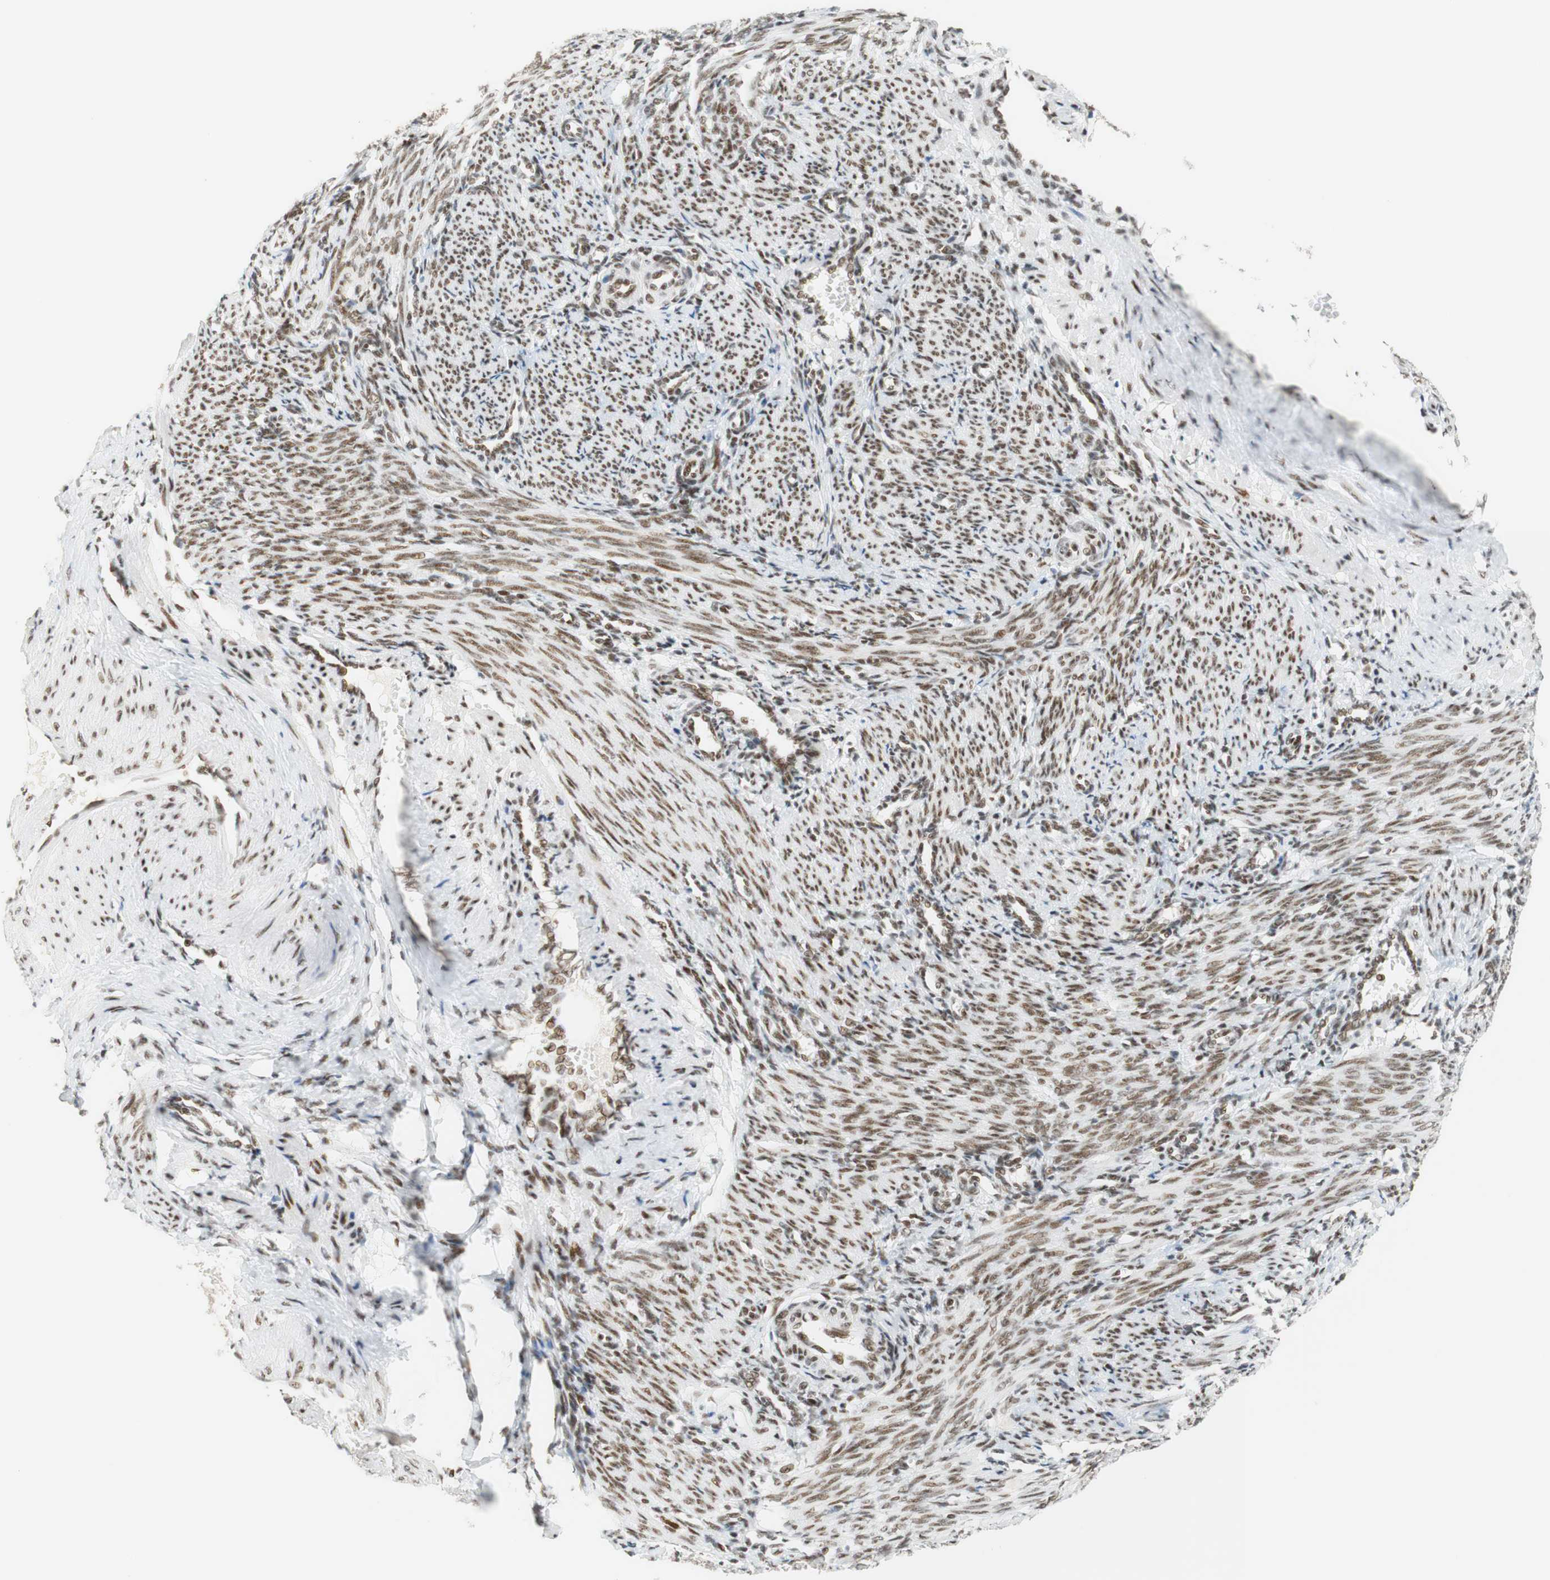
{"staining": {"intensity": "moderate", "quantity": ">75%", "location": "nuclear"}, "tissue": "smooth muscle", "cell_type": "Smooth muscle cells", "image_type": "normal", "snomed": [{"axis": "morphology", "description": "Normal tissue, NOS"}, {"axis": "topography", "description": "Endometrium"}], "caption": "Smooth muscle cells reveal medium levels of moderate nuclear expression in approximately >75% of cells in benign human smooth muscle. (IHC, brightfield microscopy, high magnification).", "gene": "RNF20", "patient": {"sex": "female", "age": 33}}